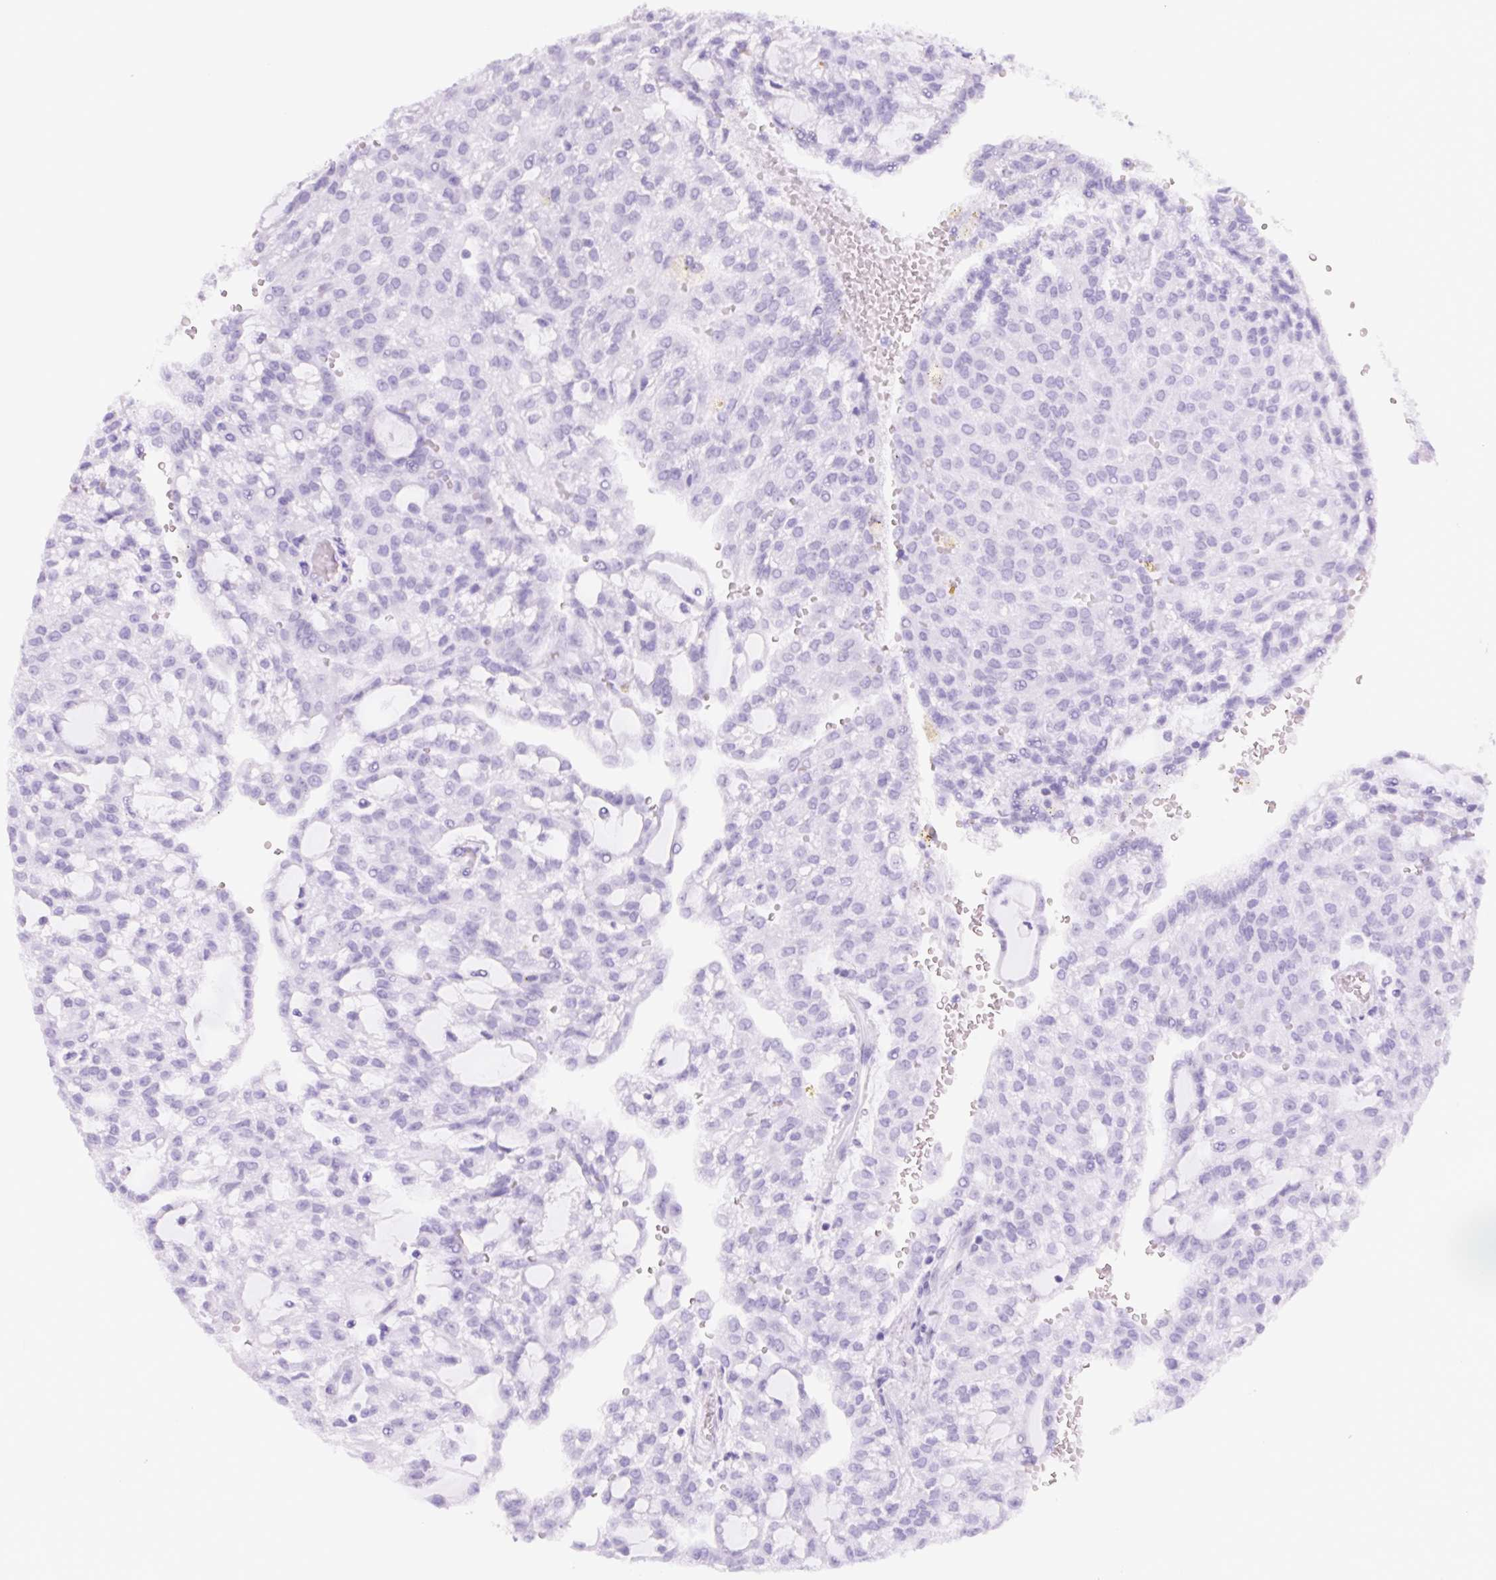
{"staining": {"intensity": "negative", "quantity": "none", "location": "none"}, "tissue": "renal cancer", "cell_type": "Tumor cells", "image_type": "cancer", "snomed": [{"axis": "morphology", "description": "Adenocarcinoma, NOS"}, {"axis": "topography", "description": "Kidney"}], "caption": "DAB (3,3'-diaminobenzidine) immunohistochemical staining of renal cancer (adenocarcinoma) shows no significant expression in tumor cells. Nuclei are stained in blue.", "gene": "PLA2G4A", "patient": {"sex": "male", "age": 63}}